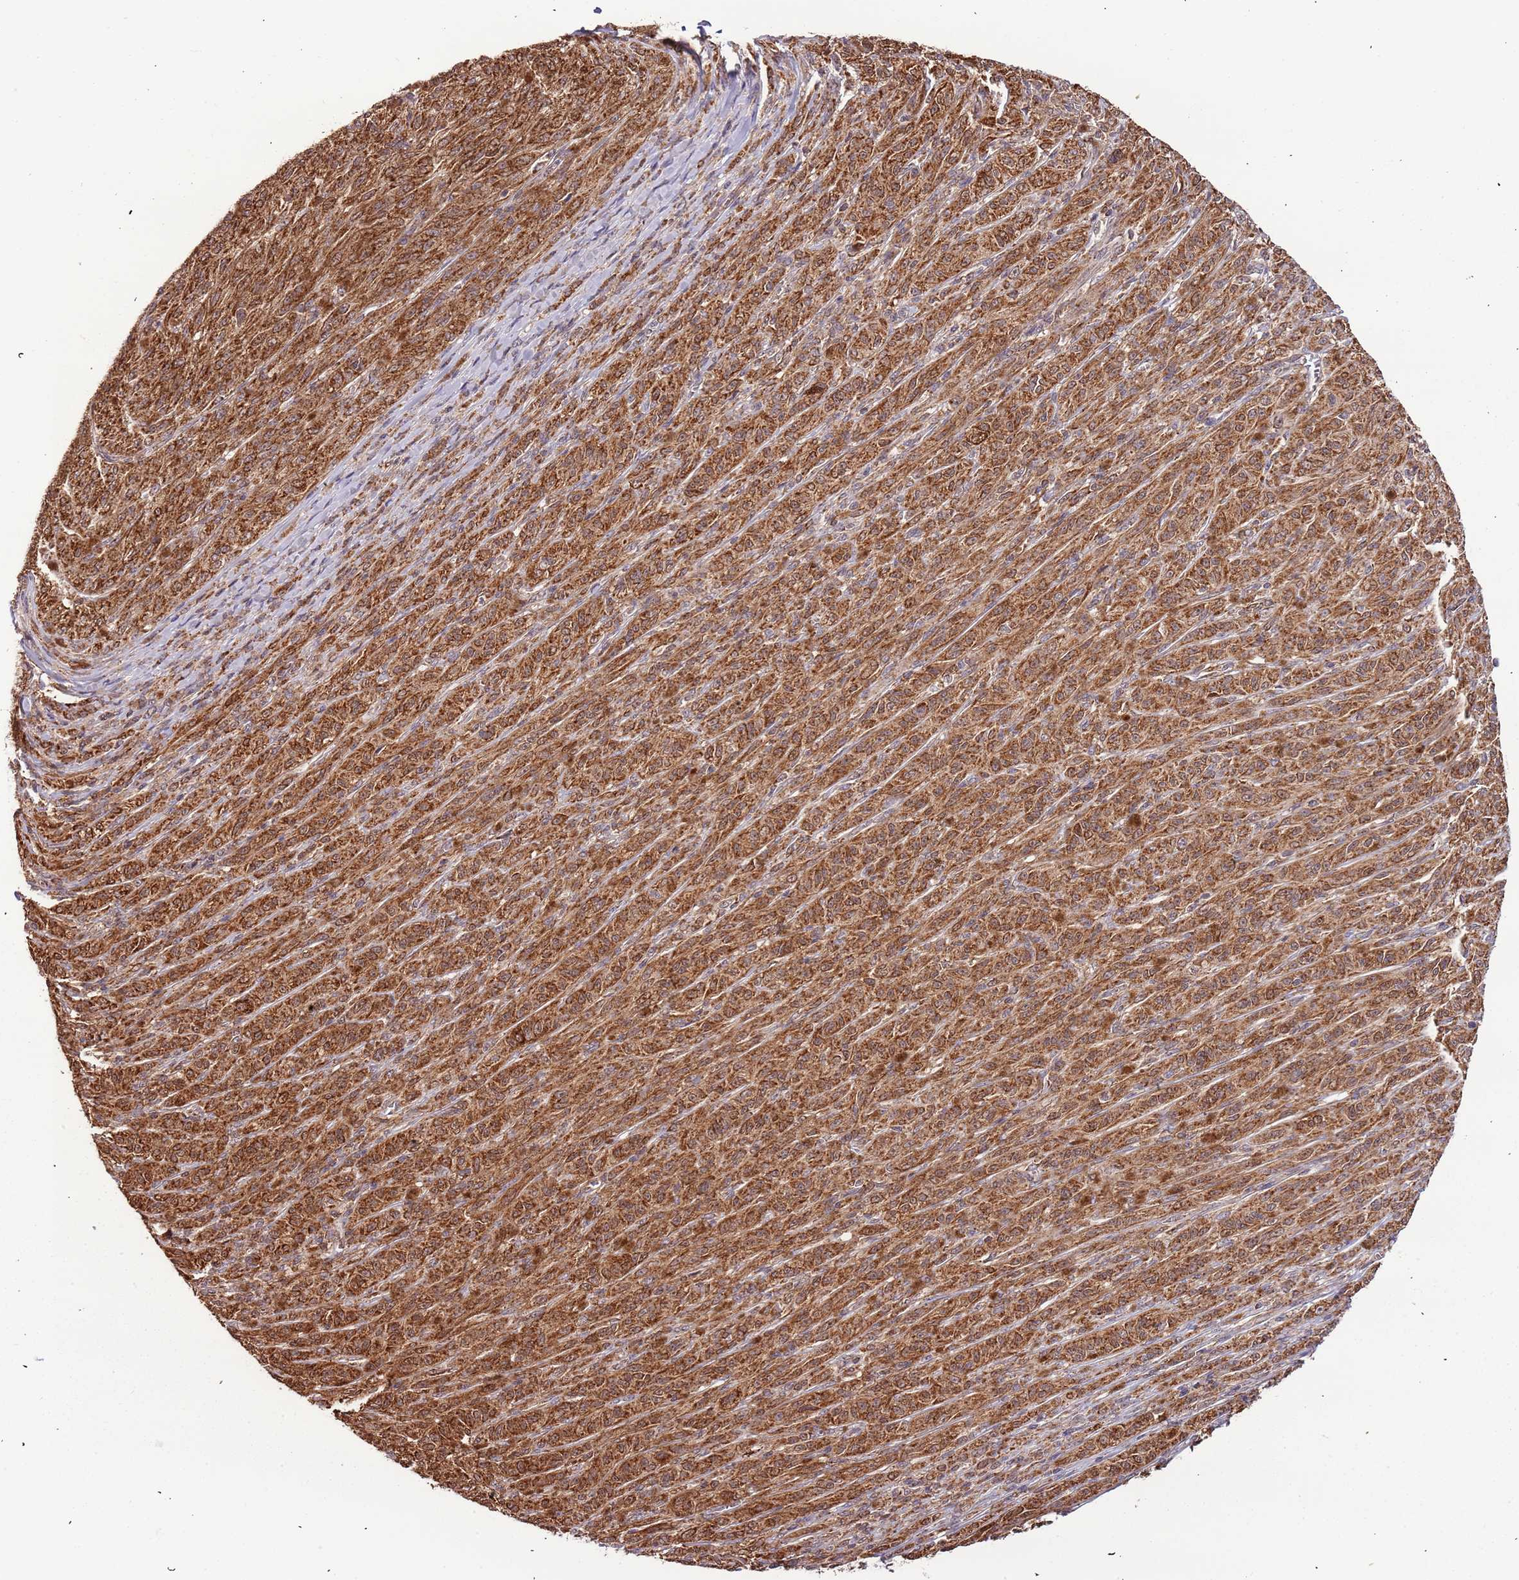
{"staining": {"intensity": "strong", "quantity": ">75%", "location": "cytoplasmic/membranous"}, "tissue": "melanoma", "cell_type": "Tumor cells", "image_type": "cancer", "snomed": [{"axis": "morphology", "description": "Malignant melanoma, NOS"}, {"axis": "topography", "description": "Skin"}], "caption": "Immunohistochemical staining of human malignant melanoma demonstrates high levels of strong cytoplasmic/membranous positivity in about >75% of tumor cells. Using DAB (brown) and hematoxylin (blue) stains, captured at high magnification using brightfield microscopy.", "gene": "IL17RD", "patient": {"sex": "female", "age": 52}}